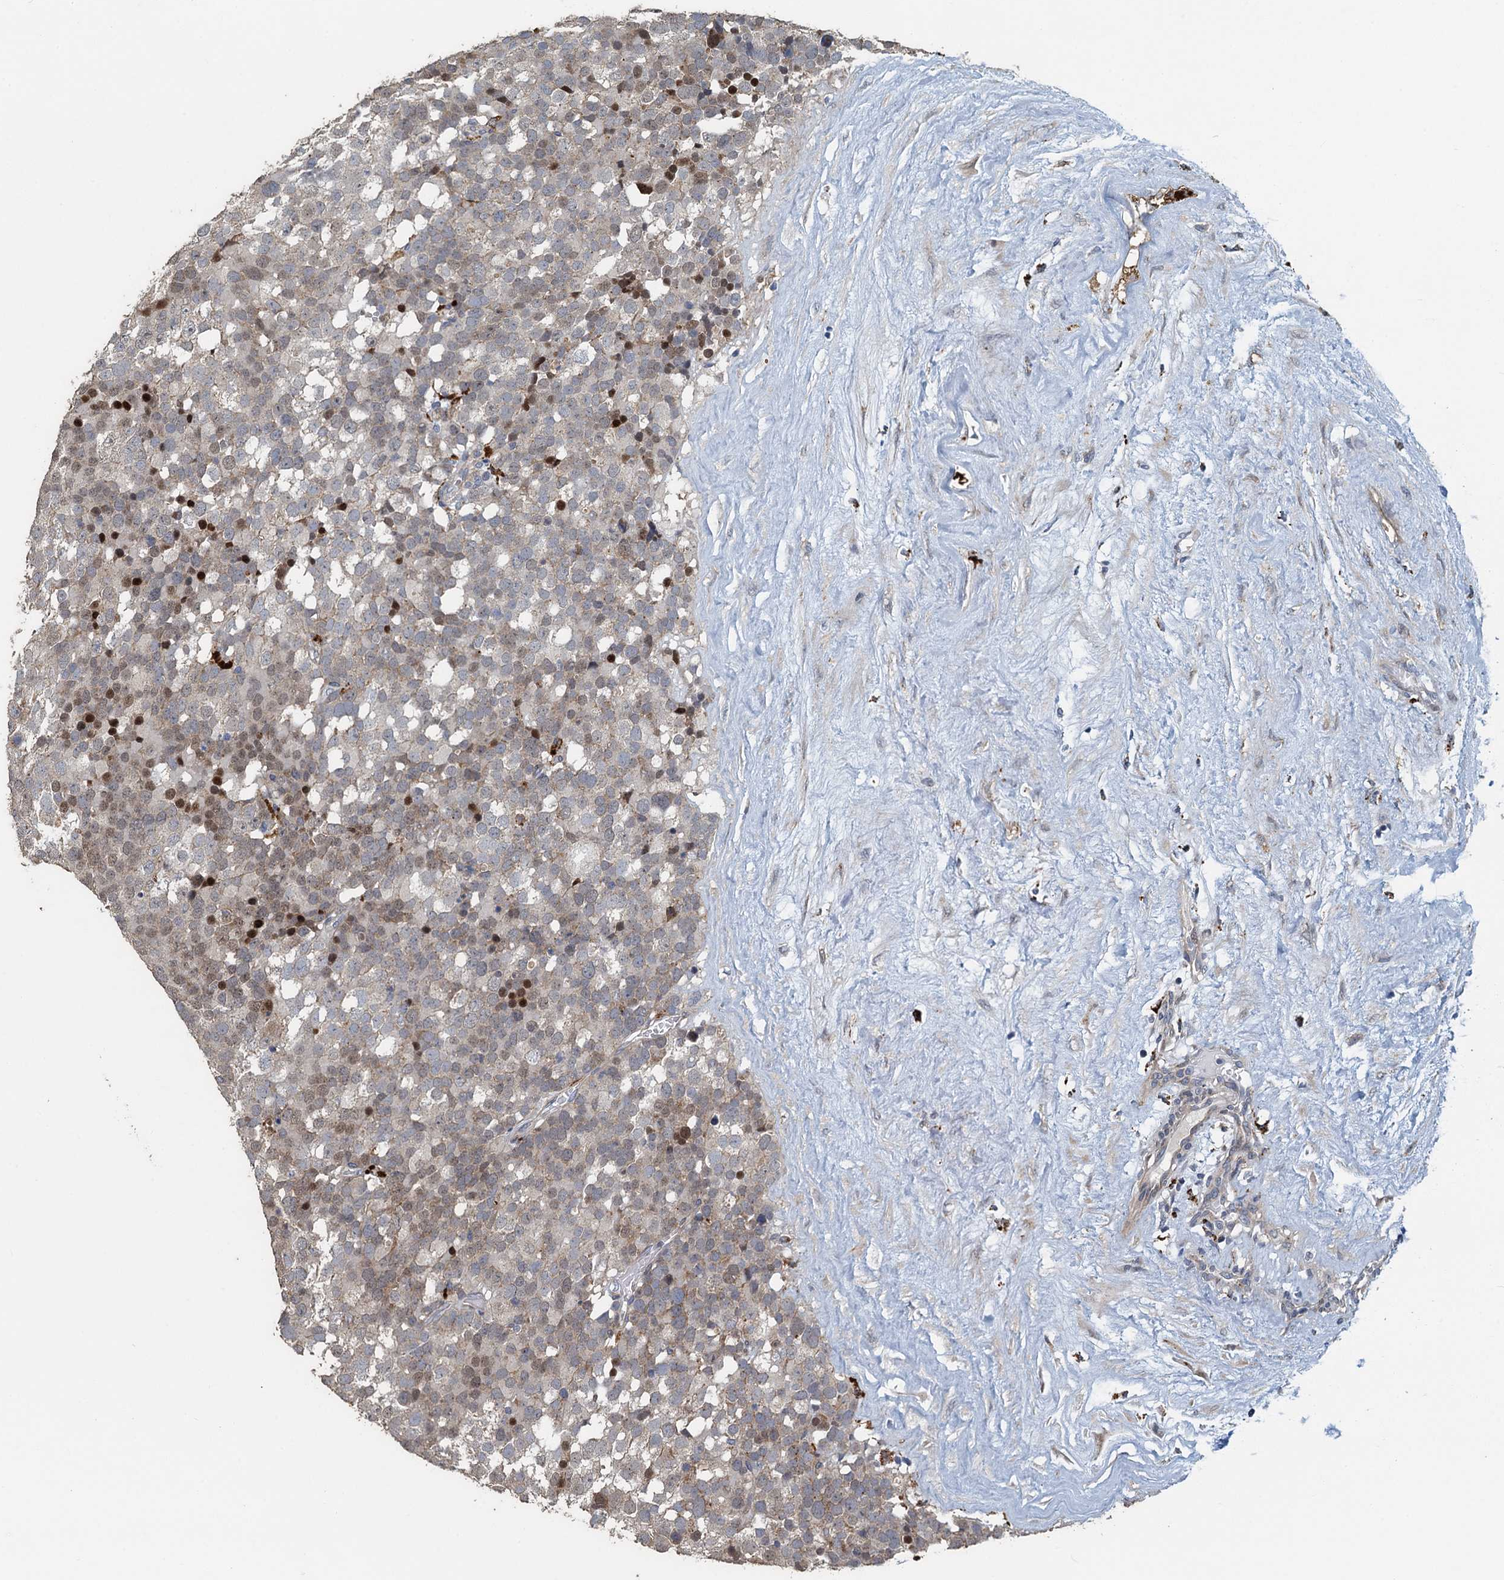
{"staining": {"intensity": "weak", "quantity": "25%-75%", "location": "nuclear"}, "tissue": "testis cancer", "cell_type": "Tumor cells", "image_type": "cancer", "snomed": [{"axis": "morphology", "description": "Seminoma, NOS"}, {"axis": "topography", "description": "Testis"}], "caption": "Immunohistochemistry (IHC) of human testis cancer (seminoma) reveals low levels of weak nuclear expression in approximately 25%-75% of tumor cells. (brown staining indicates protein expression, while blue staining denotes nuclei).", "gene": "AGRN", "patient": {"sex": "male", "age": 71}}